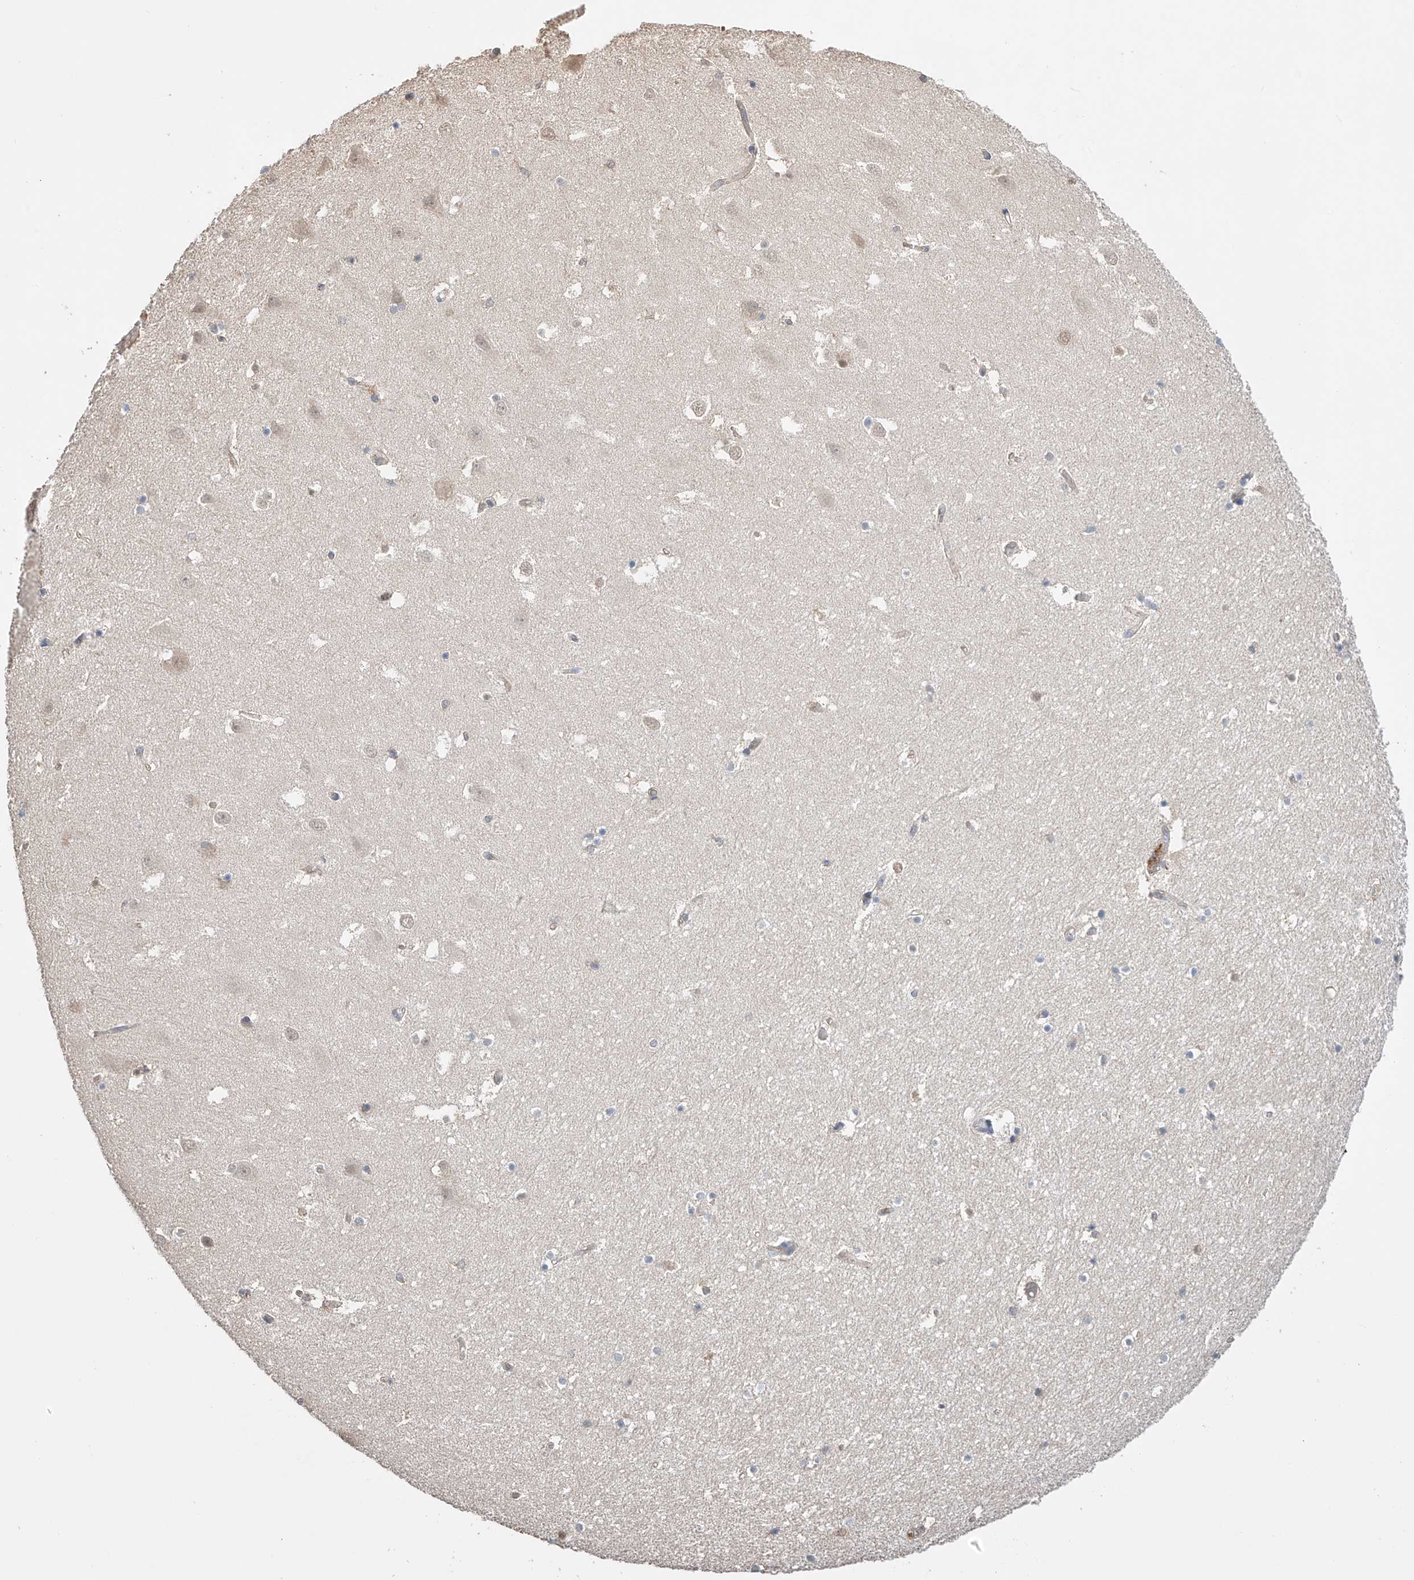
{"staining": {"intensity": "negative", "quantity": "none", "location": "none"}, "tissue": "hippocampus", "cell_type": "Glial cells", "image_type": "normal", "snomed": [{"axis": "morphology", "description": "Normal tissue, NOS"}, {"axis": "topography", "description": "Hippocampus"}], "caption": "Glial cells are negative for brown protein staining in unremarkable hippocampus. The staining is performed using DAB brown chromogen with nuclei counter-stained in using hematoxylin.", "gene": "ZFHX2", "patient": {"sex": "female", "age": 52}}